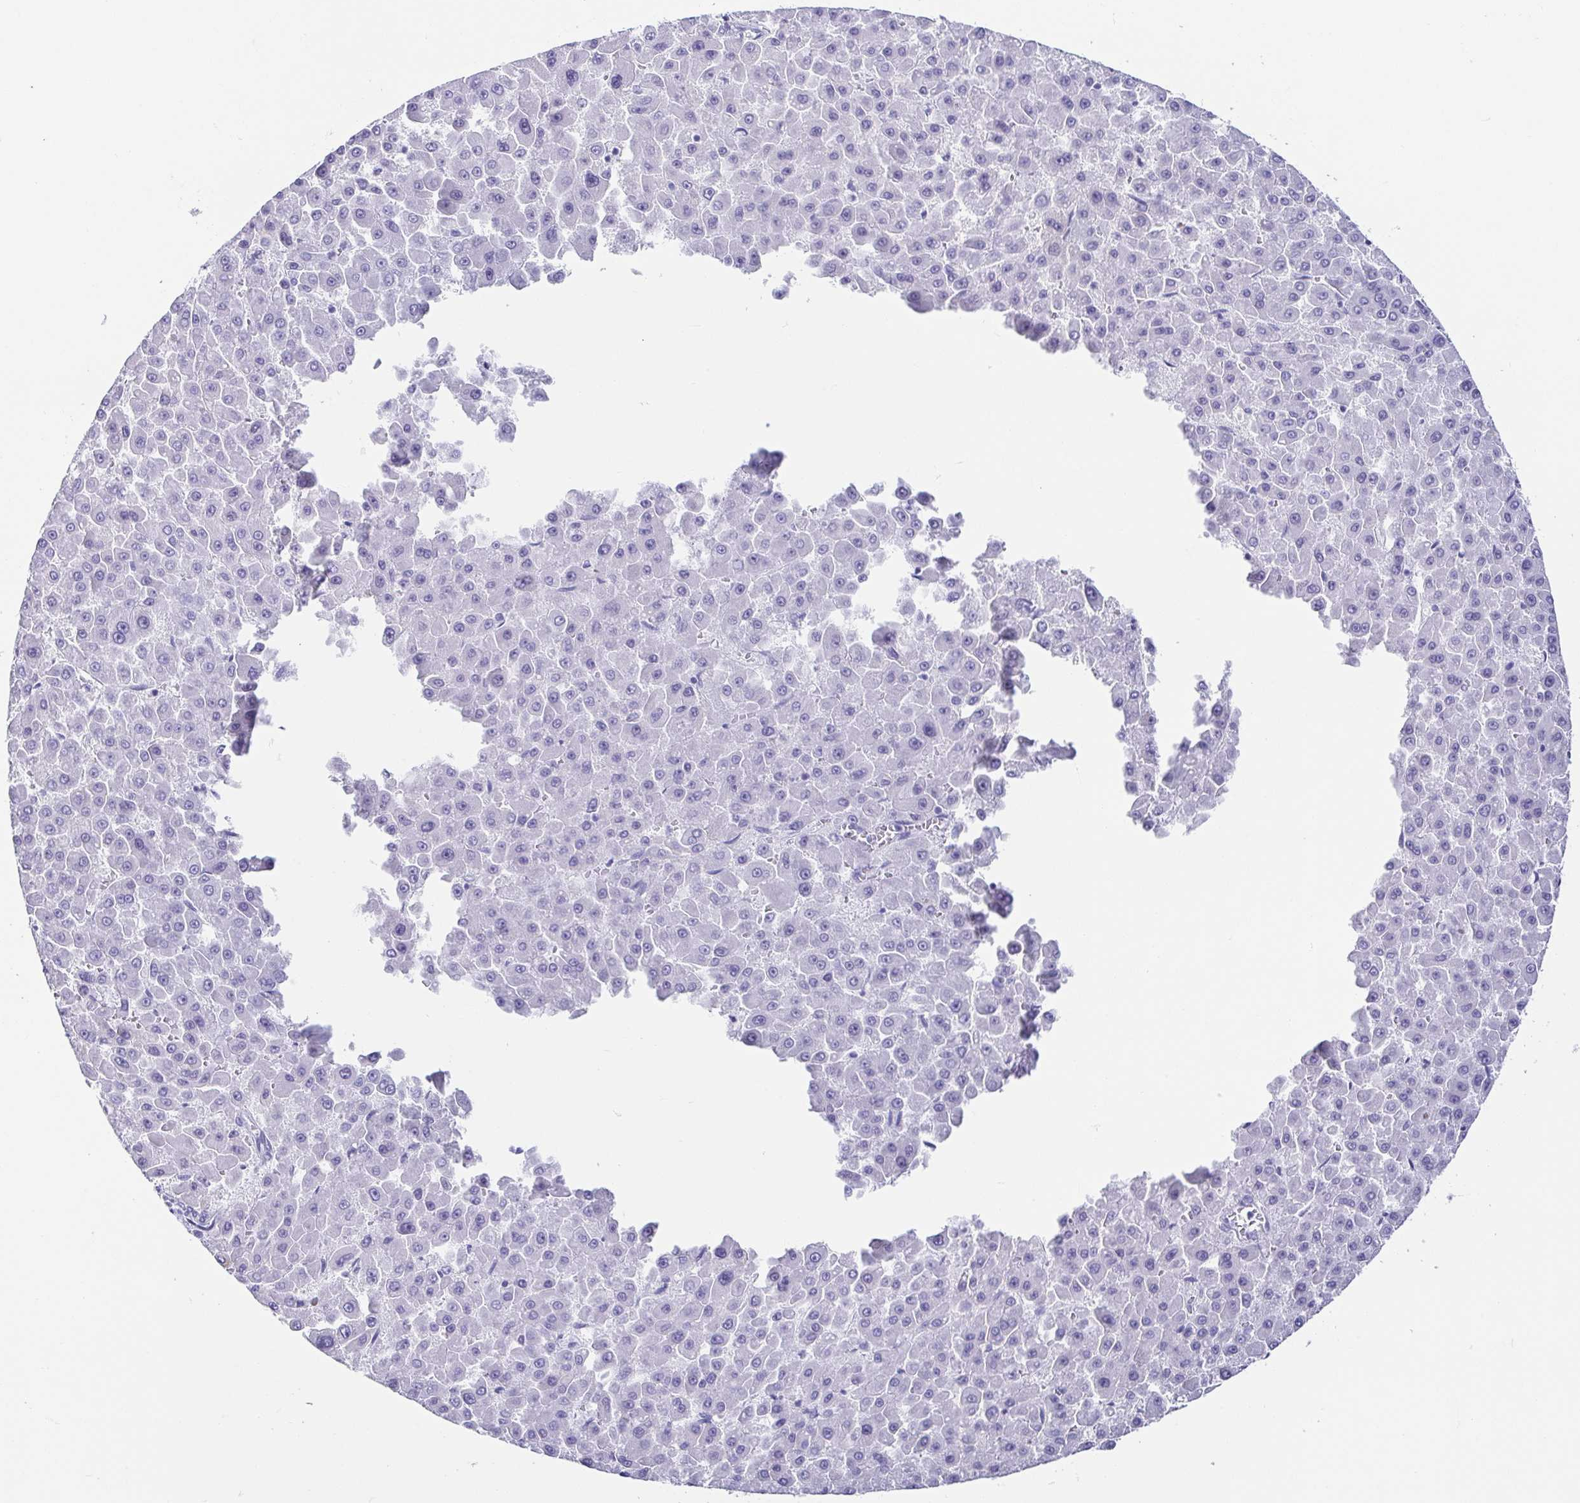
{"staining": {"intensity": "negative", "quantity": "none", "location": "none"}, "tissue": "liver cancer", "cell_type": "Tumor cells", "image_type": "cancer", "snomed": [{"axis": "morphology", "description": "Carcinoma, Hepatocellular, NOS"}, {"axis": "topography", "description": "Liver"}], "caption": "IHC of hepatocellular carcinoma (liver) reveals no expression in tumor cells.", "gene": "CD164L2", "patient": {"sex": "male", "age": 78}}